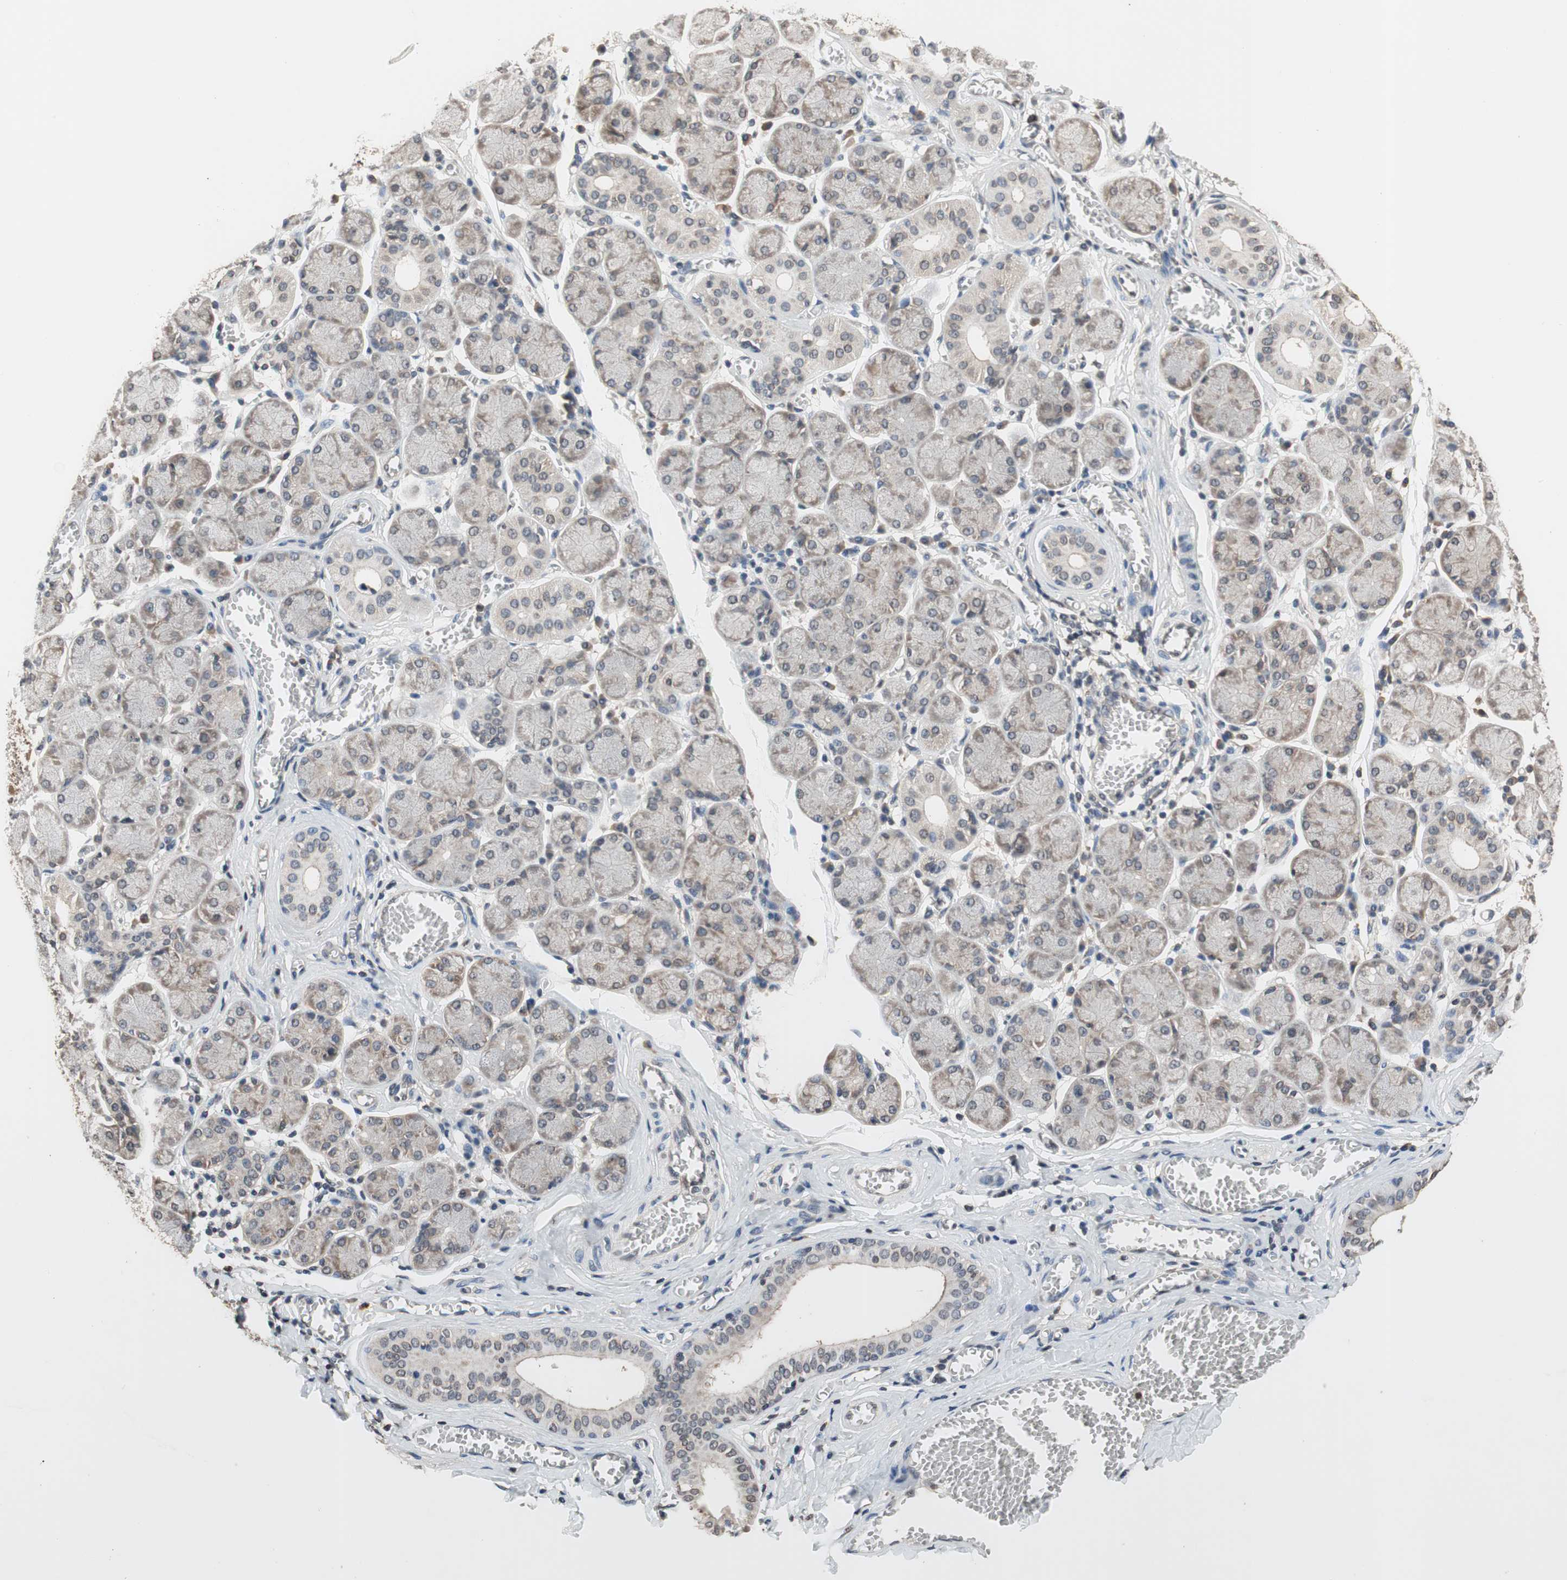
{"staining": {"intensity": "weak", "quantity": ">75%", "location": "cytoplasmic/membranous"}, "tissue": "salivary gland", "cell_type": "Glandular cells", "image_type": "normal", "snomed": [{"axis": "morphology", "description": "Normal tissue, NOS"}, {"axis": "topography", "description": "Salivary gland"}], "caption": "Salivary gland stained for a protein shows weak cytoplasmic/membranous positivity in glandular cells.", "gene": "GCLC", "patient": {"sex": "female", "age": 24}}